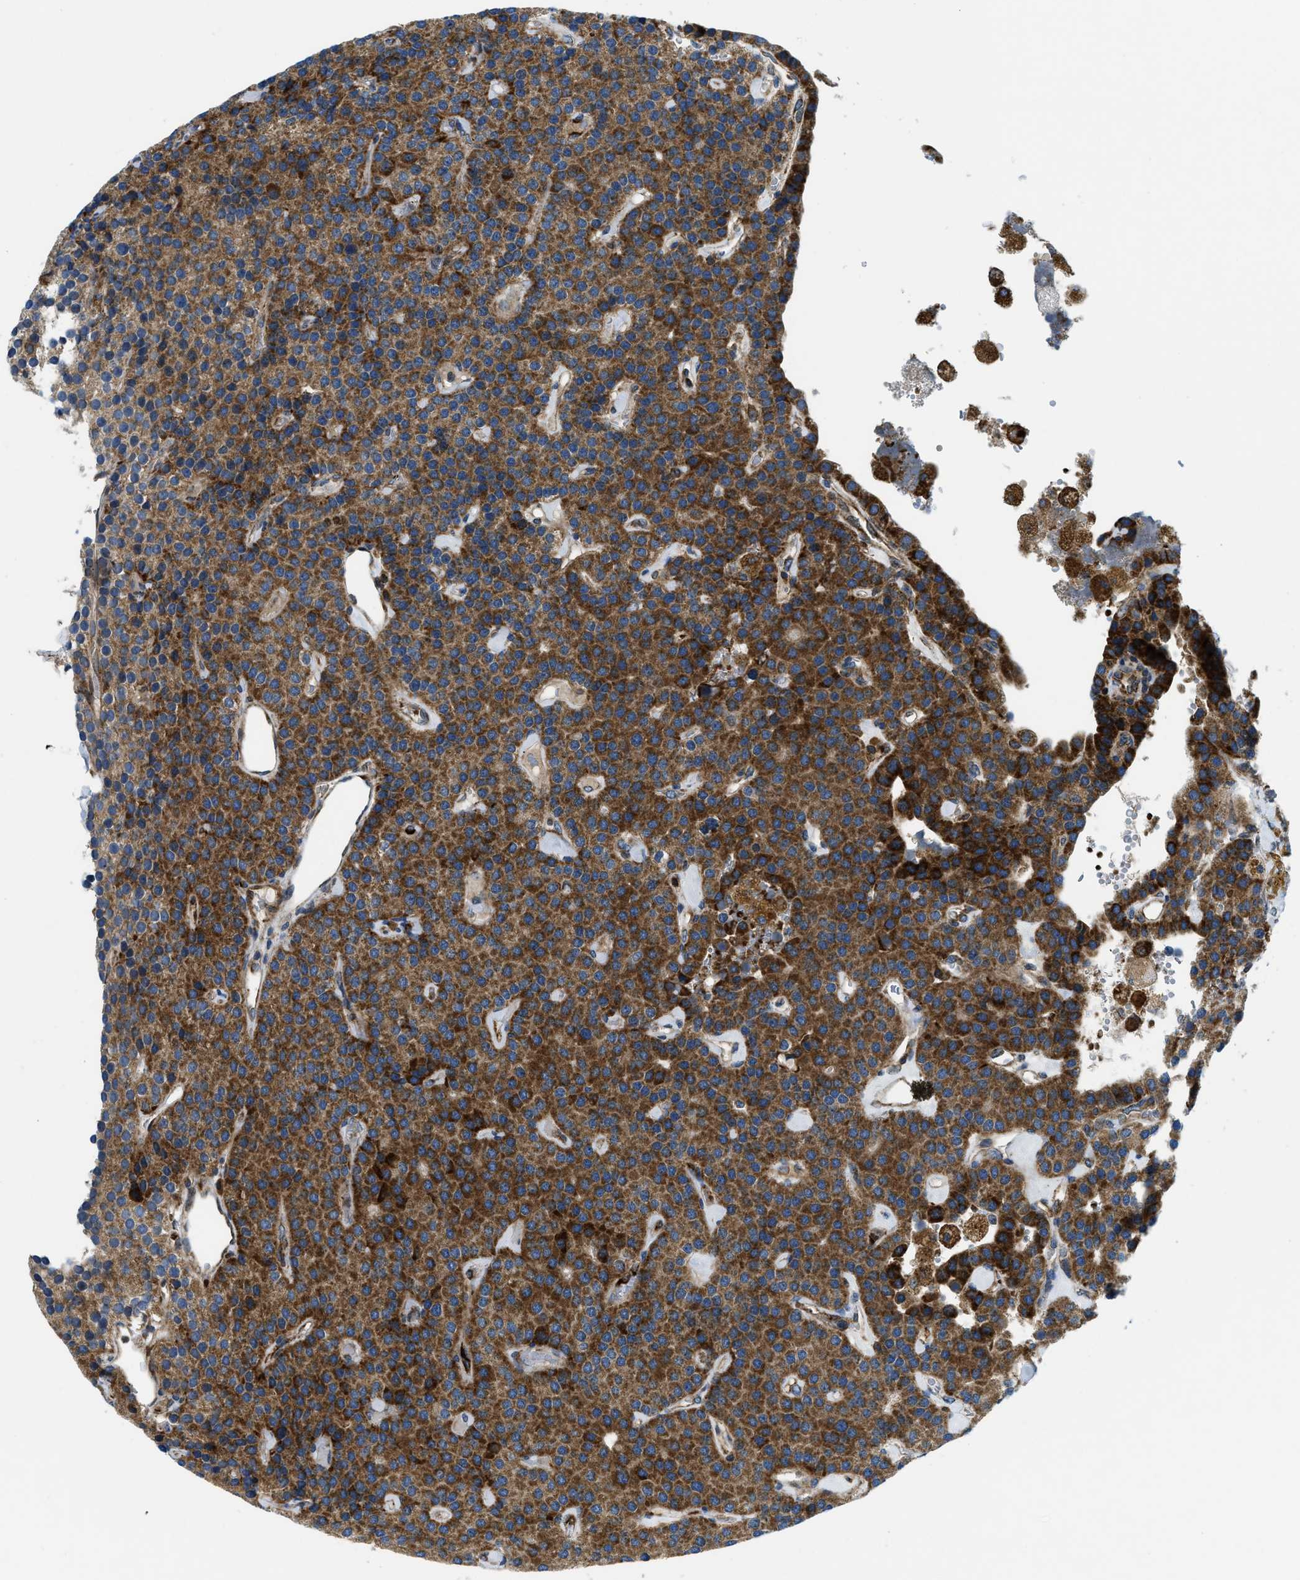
{"staining": {"intensity": "strong", "quantity": "25%-75%", "location": "cytoplasmic/membranous"}, "tissue": "parathyroid gland", "cell_type": "Glandular cells", "image_type": "normal", "snomed": [{"axis": "morphology", "description": "Normal tissue, NOS"}, {"axis": "morphology", "description": "Adenoma, NOS"}, {"axis": "topography", "description": "Parathyroid gland"}], "caption": "IHC of benign parathyroid gland reveals high levels of strong cytoplasmic/membranous positivity in about 25%-75% of glandular cells. (brown staining indicates protein expression, while blue staining denotes nuclei).", "gene": "CSPG4", "patient": {"sex": "female", "age": 86}}